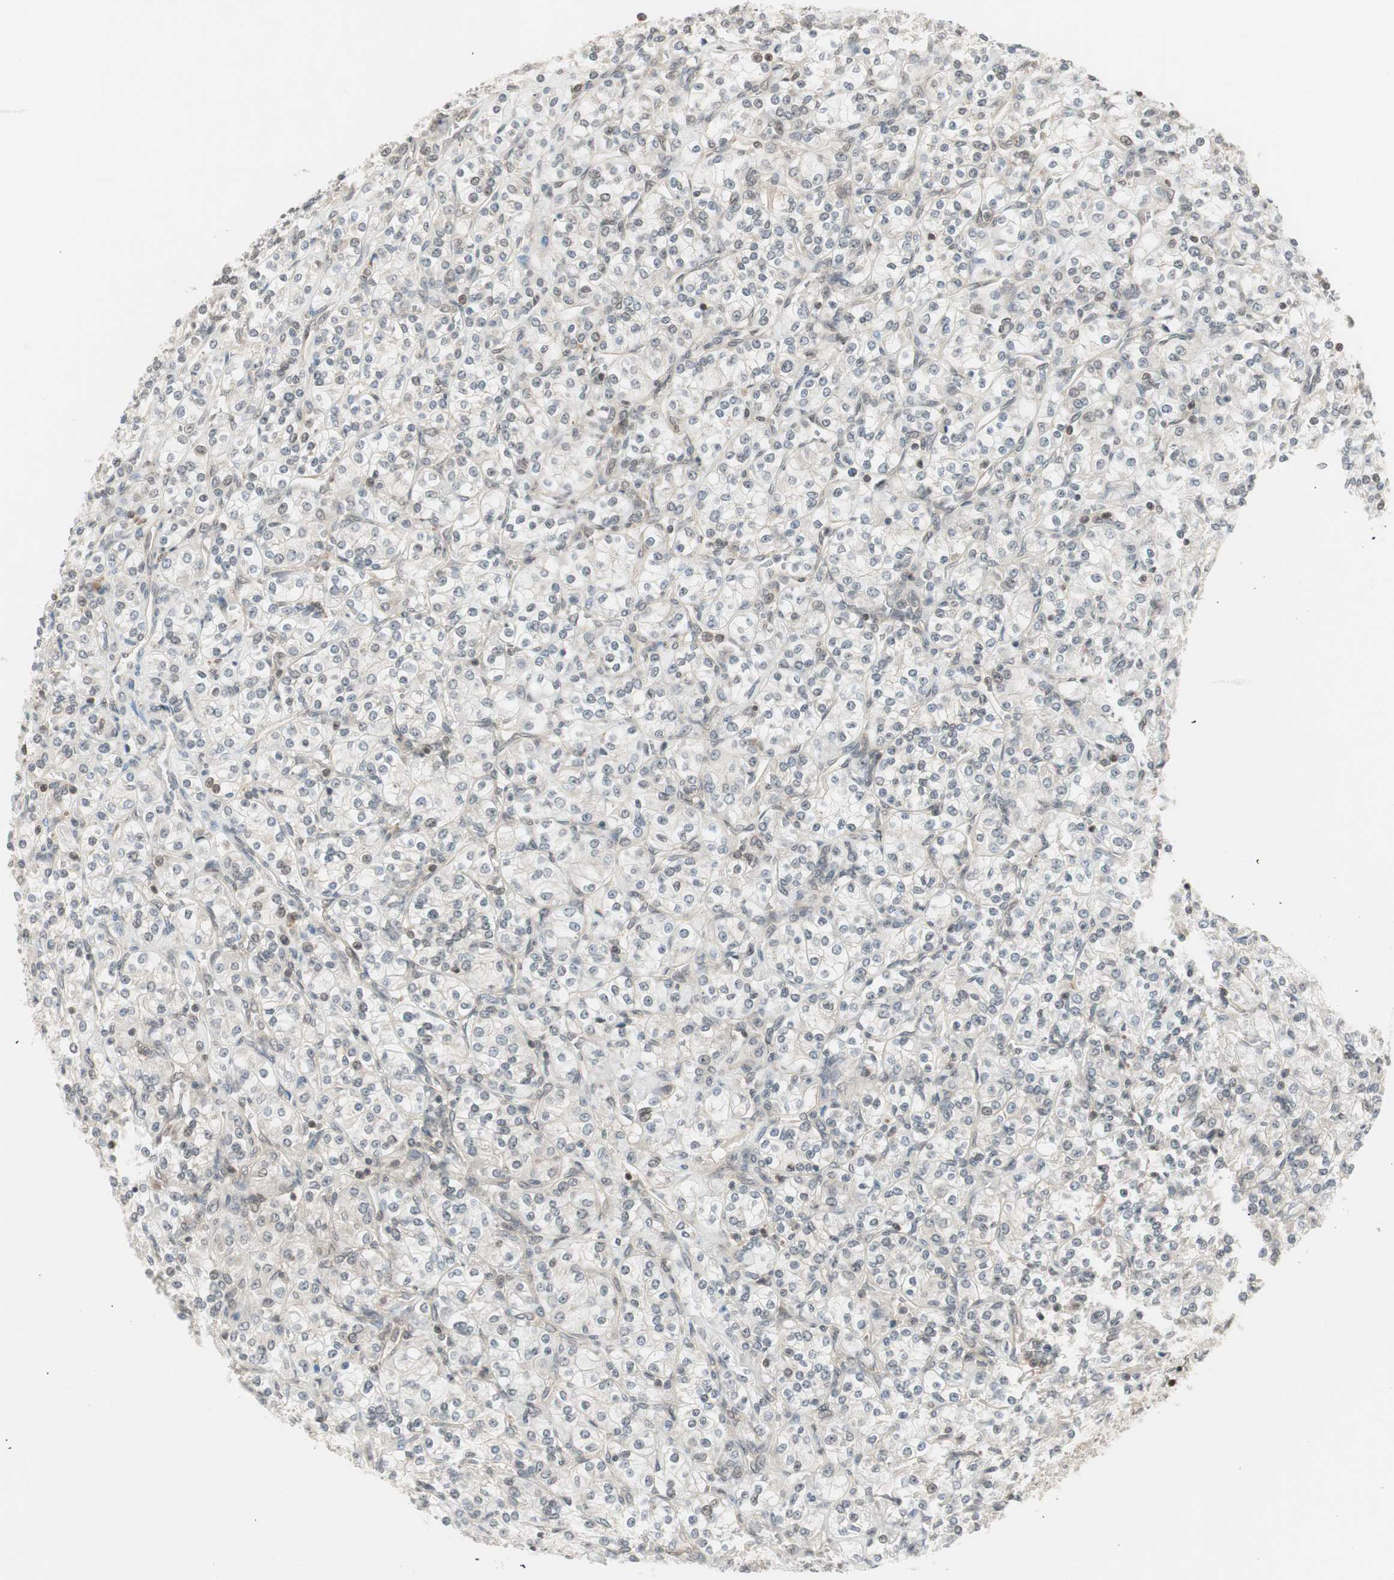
{"staining": {"intensity": "weak", "quantity": "<25%", "location": "nuclear"}, "tissue": "renal cancer", "cell_type": "Tumor cells", "image_type": "cancer", "snomed": [{"axis": "morphology", "description": "Adenocarcinoma, NOS"}, {"axis": "topography", "description": "Kidney"}], "caption": "Photomicrograph shows no protein positivity in tumor cells of adenocarcinoma (renal) tissue.", "gene": "UBE2I", "patient": {"sex": "male", "age": 77}}